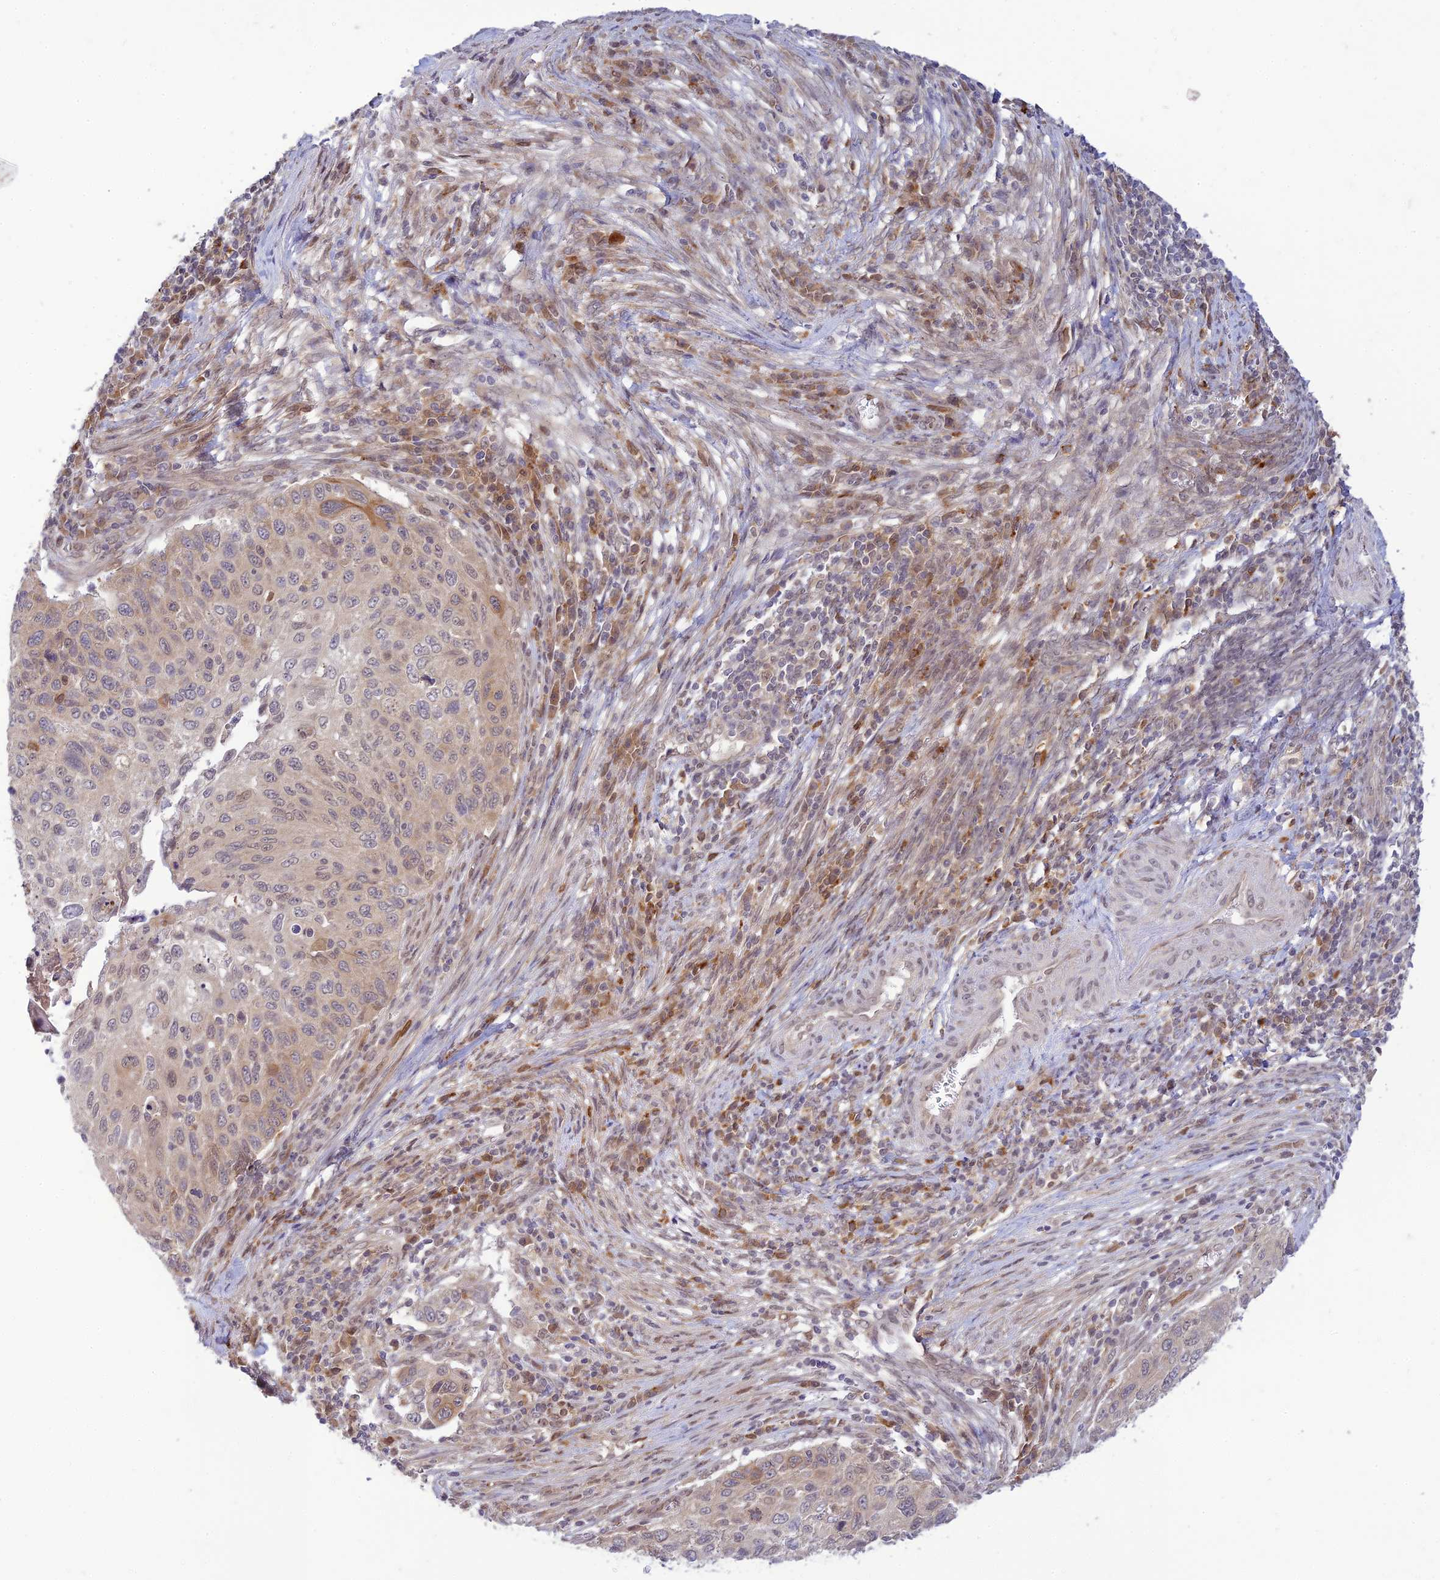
{"staining": {"intensity": "moderate", "quantity": "<25%", "location": "cytoplasmic/membranous,nuclear"}, "tissue": "cervical cancer", "cell_type": "Tumor cells", "image_type": "cancer", "snomed": [{"axis": "morphology", "description": "Squamous cell carcinoma, NOS"}, {"axis": "topography", "description": "Cervix"}], "caption": "This photomicrograph demonstrates immunohistochemistry staining of cervical squamous cell carcinoma, with low moderate cytoplasmic/membranous and nuclear positivity in approximately <25% of tumor cells.", "gene": "SKIC8", "patient": {"sex": "female", "age": 70}}